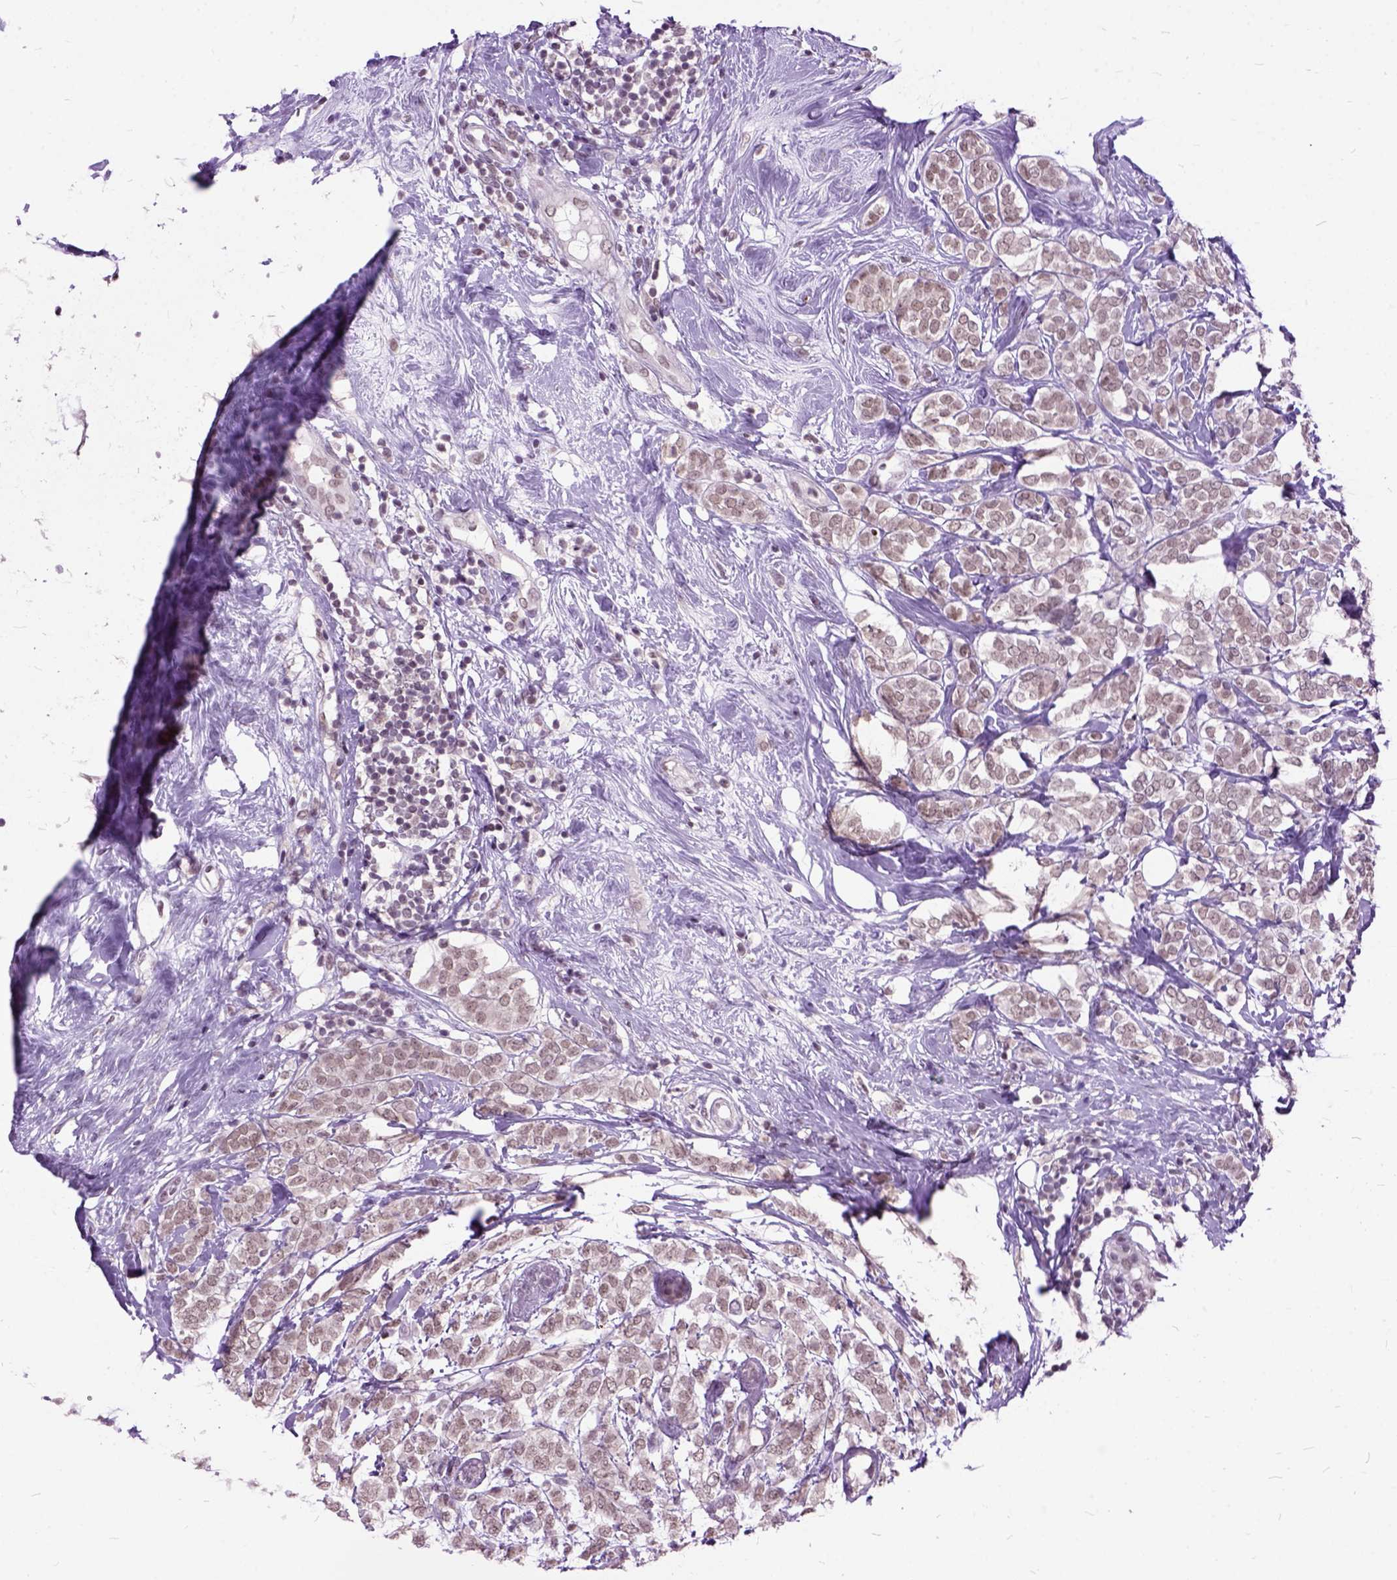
{"staining": {"intensity": "moderate", "quantity": ">75%", "location": "nuclear"}, "tissue": "breast cancer", "cell_type": "Tumor cells", "image_type": "cancer", "snomed": [{"axis": "morphology", "description": "Lobular carcinoma"}, {"axis": "topography", "description": "Breast"}], "caption": "A high-resolution photomicrograph shows immunohistochemistry (IHC) staining of lobular carcinoma (breast), which exhibits moderate nuclear expression in approximately >75% of tumor cells. (Brightfield microscopy of DAB IHC at high magnification).", "gene": "ORC5", "patient": {"sex": "female", "age": 49}}